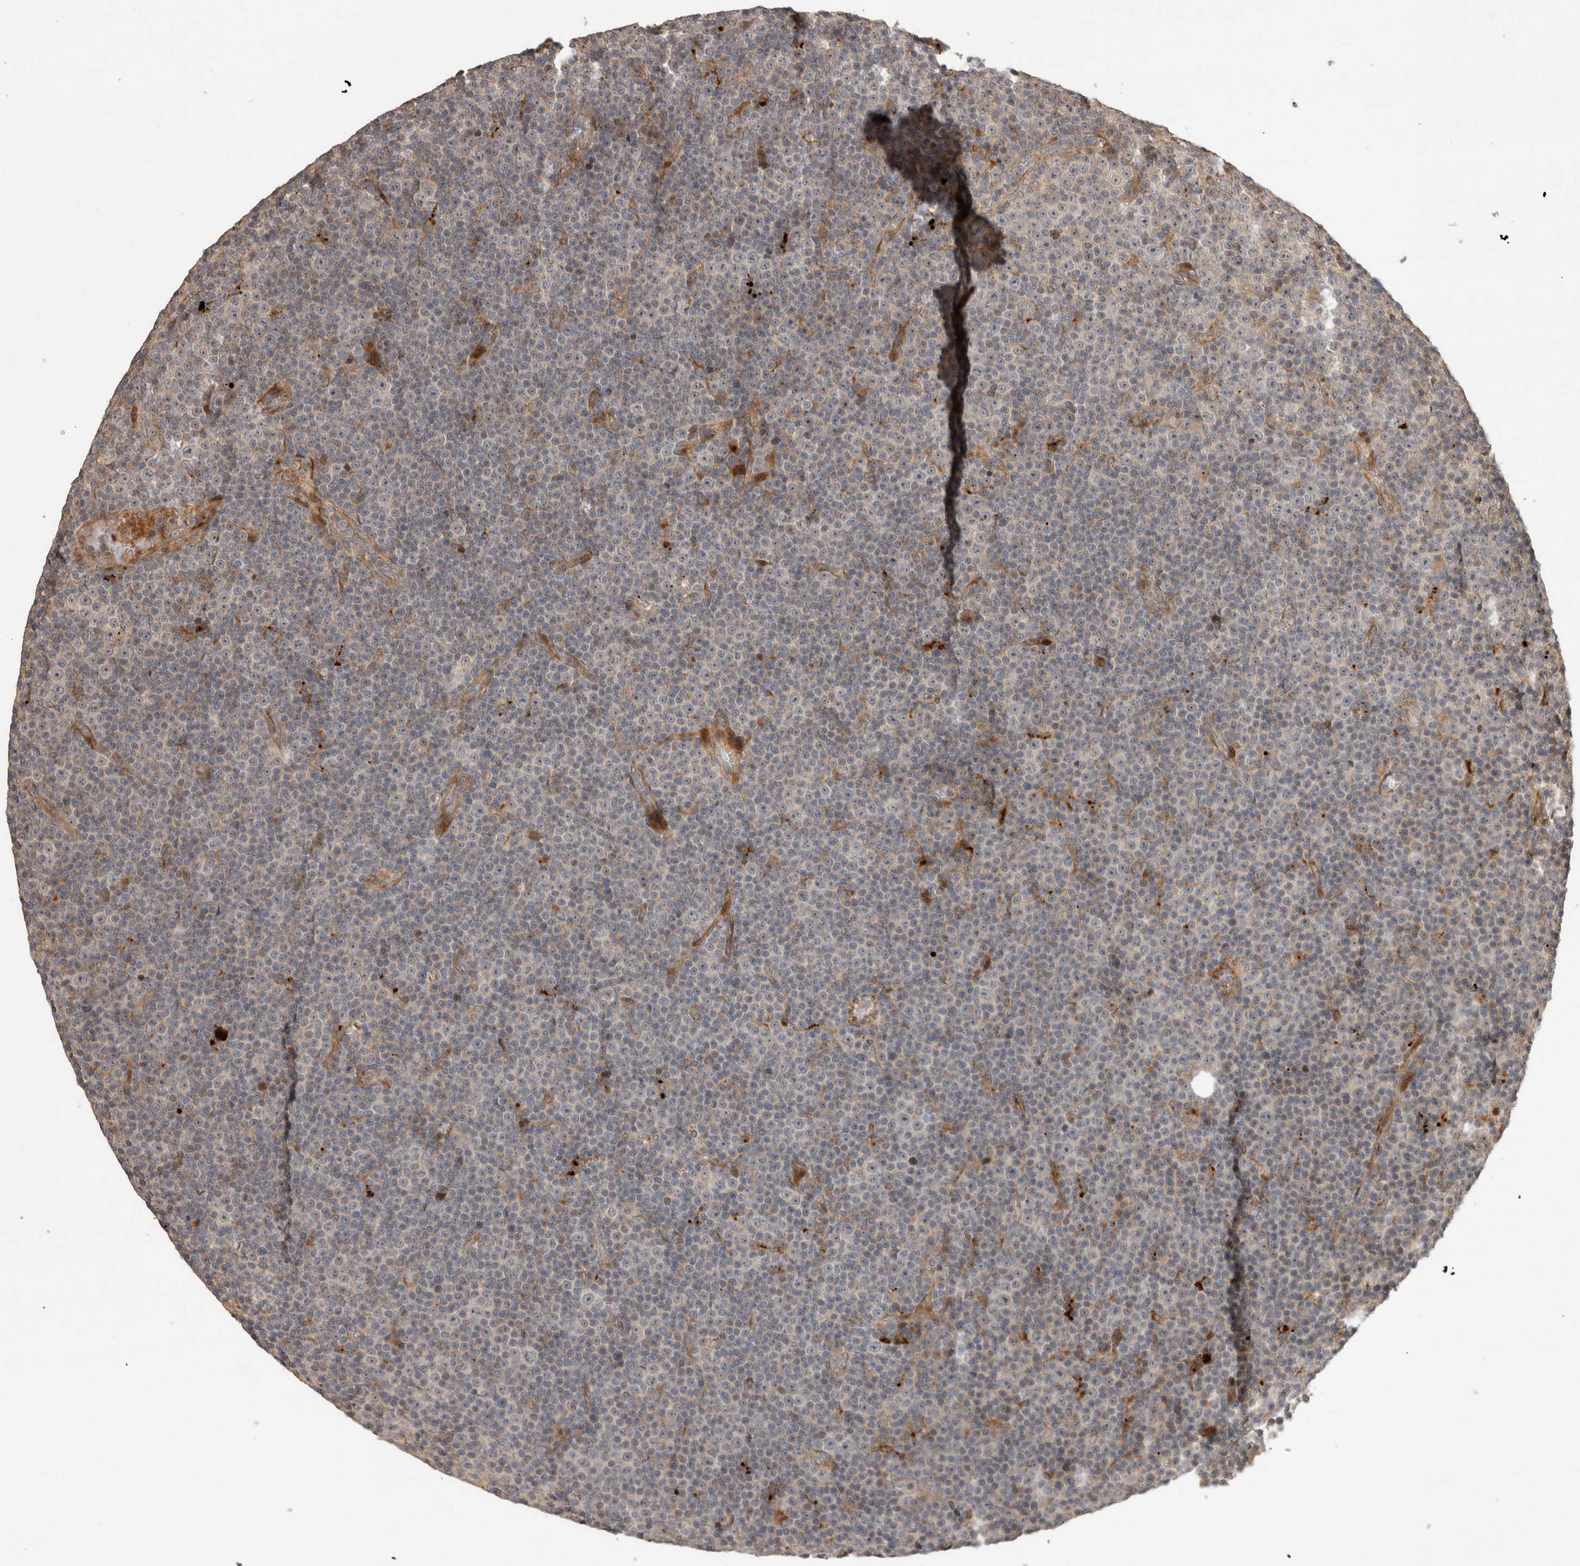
{"staining": {"intensity": "negative", "quantity": "none", "location": "none"}, "tissue": "lymphoma", "cell_type": "Tumor cells", "image_type": "cancer", "snomed": [{"axis": "morphology", "description": "Malignant lymphoma, non-Hodgkin's type, Low grade"}, {"axis": "topography", "description": "Lymph node"}], "caption": "Immunohistochemistry (IHC) of human malignant lymphoma, non-Hodgkin's type (low-grade) shows no staining in tumor cells.", "gene": "PITPNC1", "patient": {"sex": "female", "age": 67}}